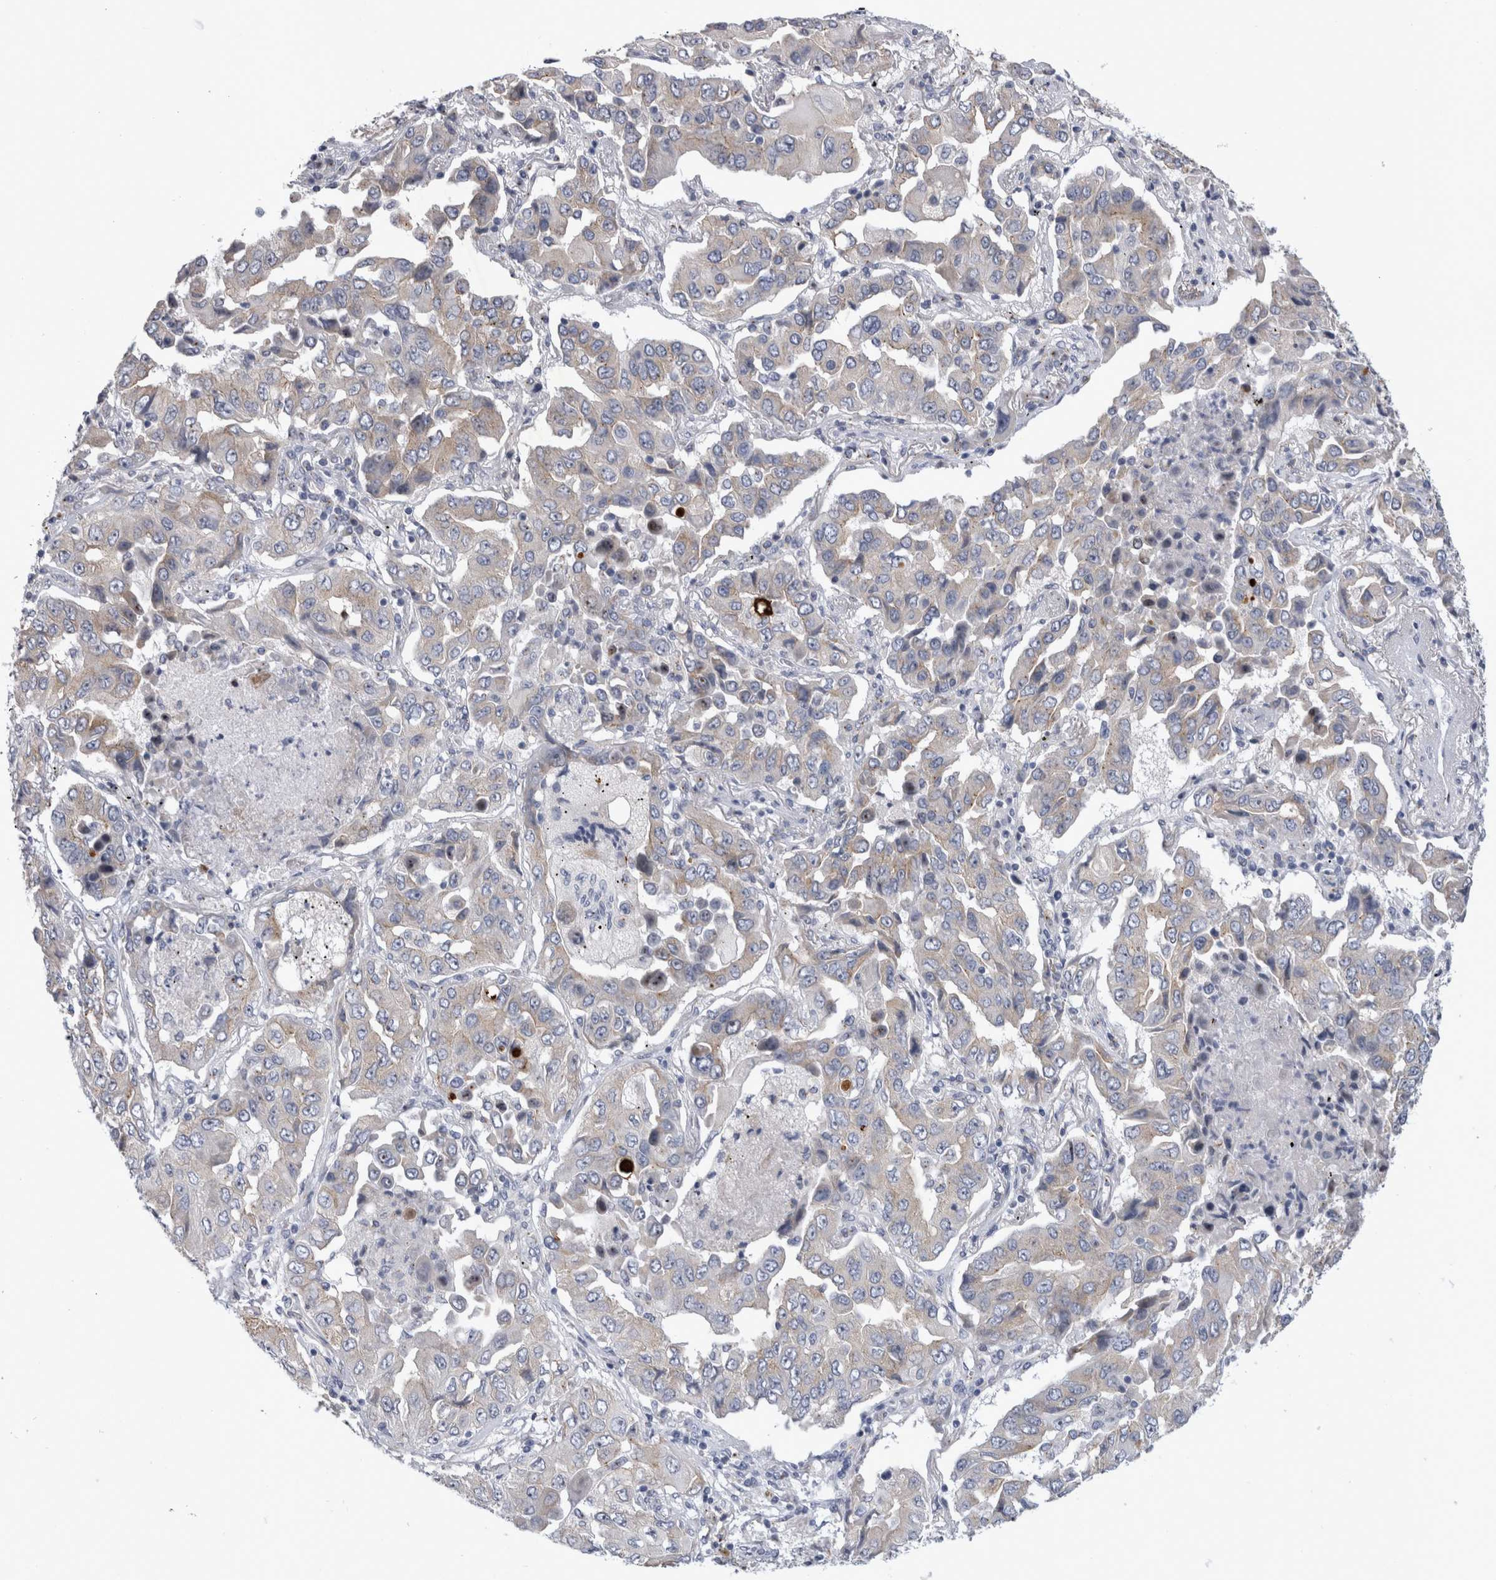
{"staining": {"intensity": "negative", "quantity": "none", "location": "none"}, "tissue": "lung cancer", "cell_type": "Tumor cells", "image_type": "cancer", "snomed": [{"axis": "morphology", "description": "Adenocarcinoma, NOS"}, {"axis": "topography", "description": "Lung"}], "caption": "A high-resolution histopathology image shows immunohistochemistry (IHC) staining of lung cancer (adenocarcinoma), which demonstrates no significant positivity in tumor cells.", "gene": "AKAP9", "patient": {"sex": "female", "age": 65}}